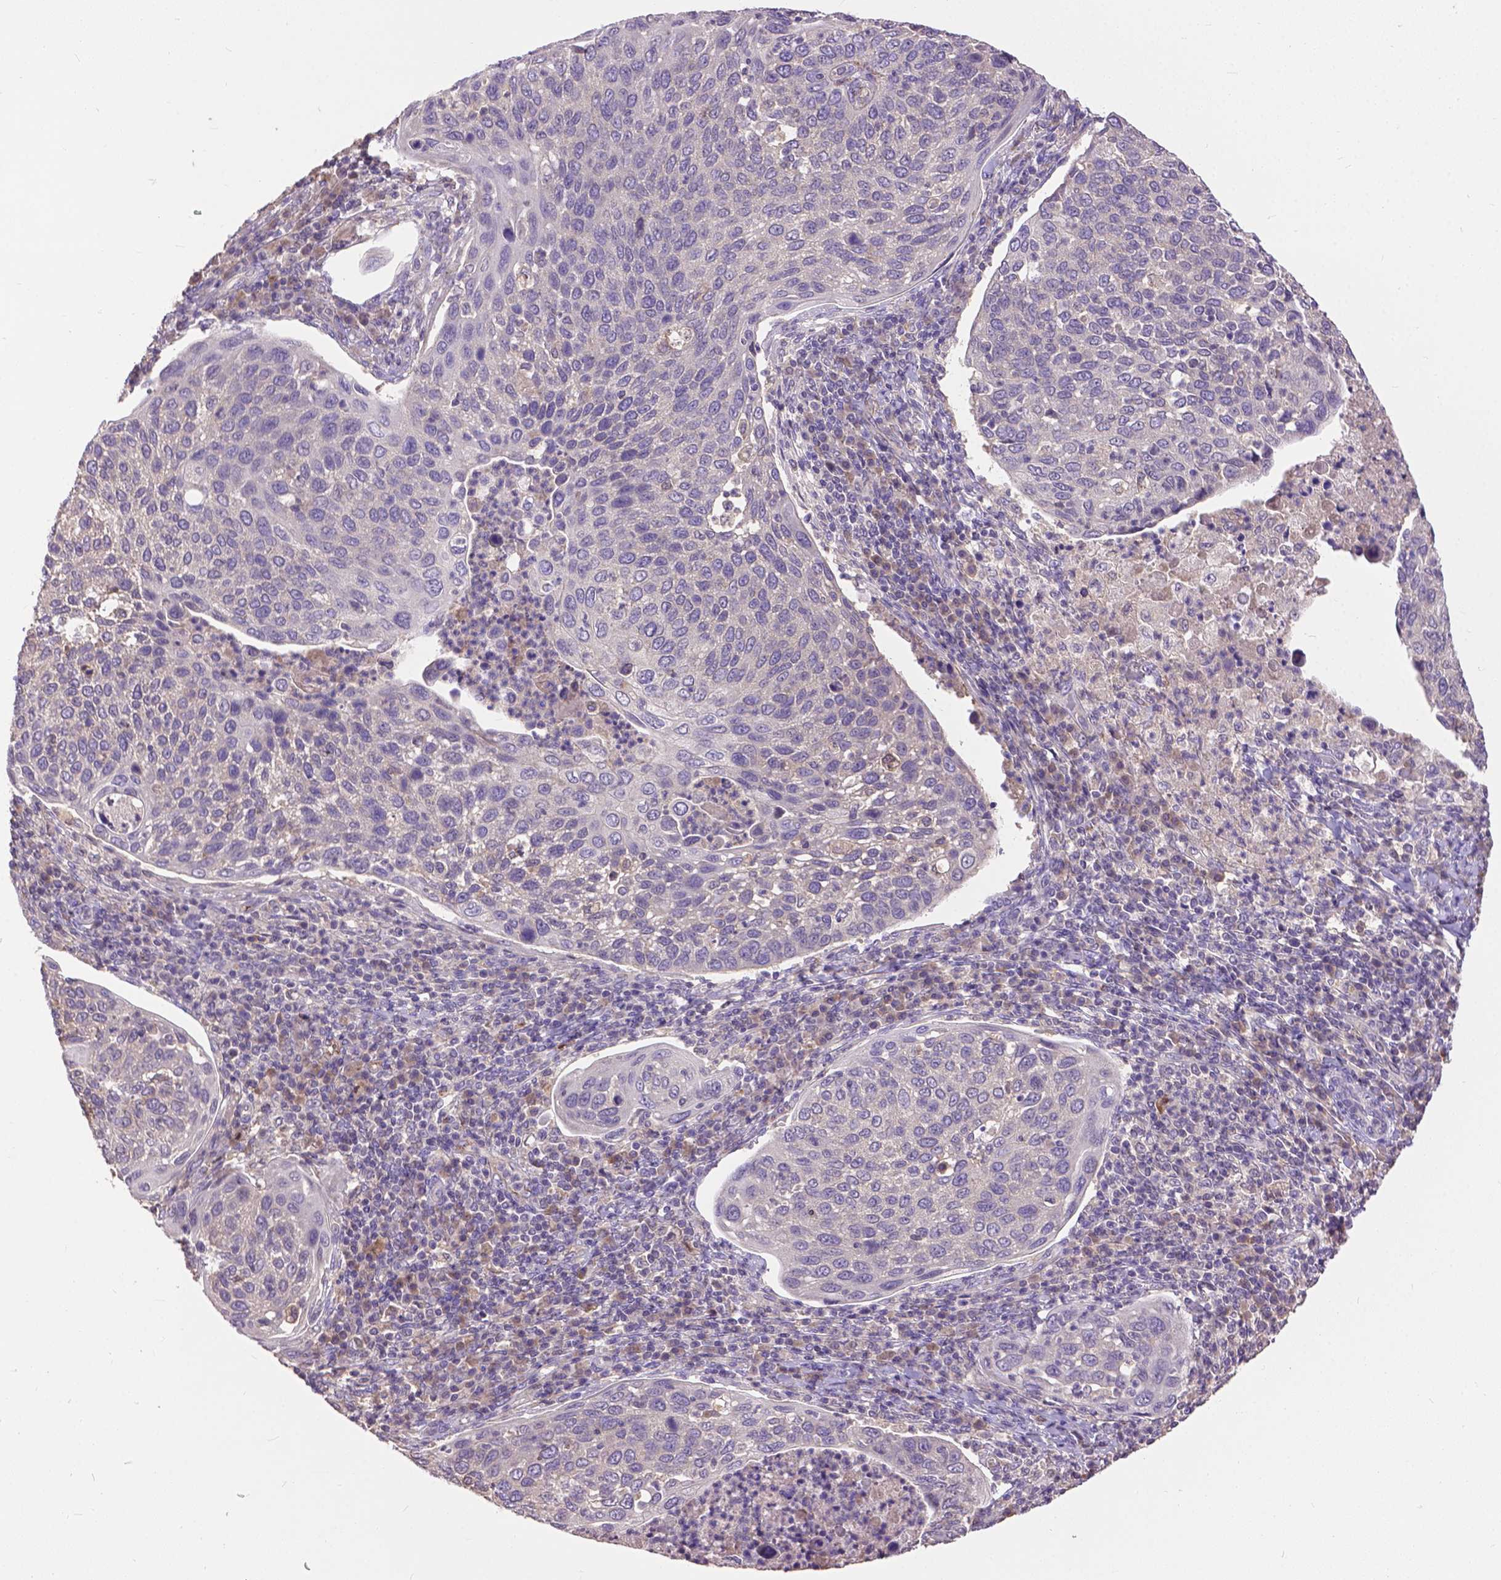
{"staining": {"intensity": "negative", "quantity": "none", "location": "none"}, "tissue": "cervical cancer", "cell_type": "Tumor cells", "image_type": "cancer", "snomed": [{"axis": "morphology", "description": "Squamous cell carcinoma, NOS"}, {"axis": "topography", "description": "Cervix"}], "caption": "This is an immunohistochemistry (IHC) histopathology image of cervical cancer (squamous cell carcinoma). There is no positivity in tumor cells.", "gene": "ZNF337", "patient": {"sex": "female", "age": 54}}